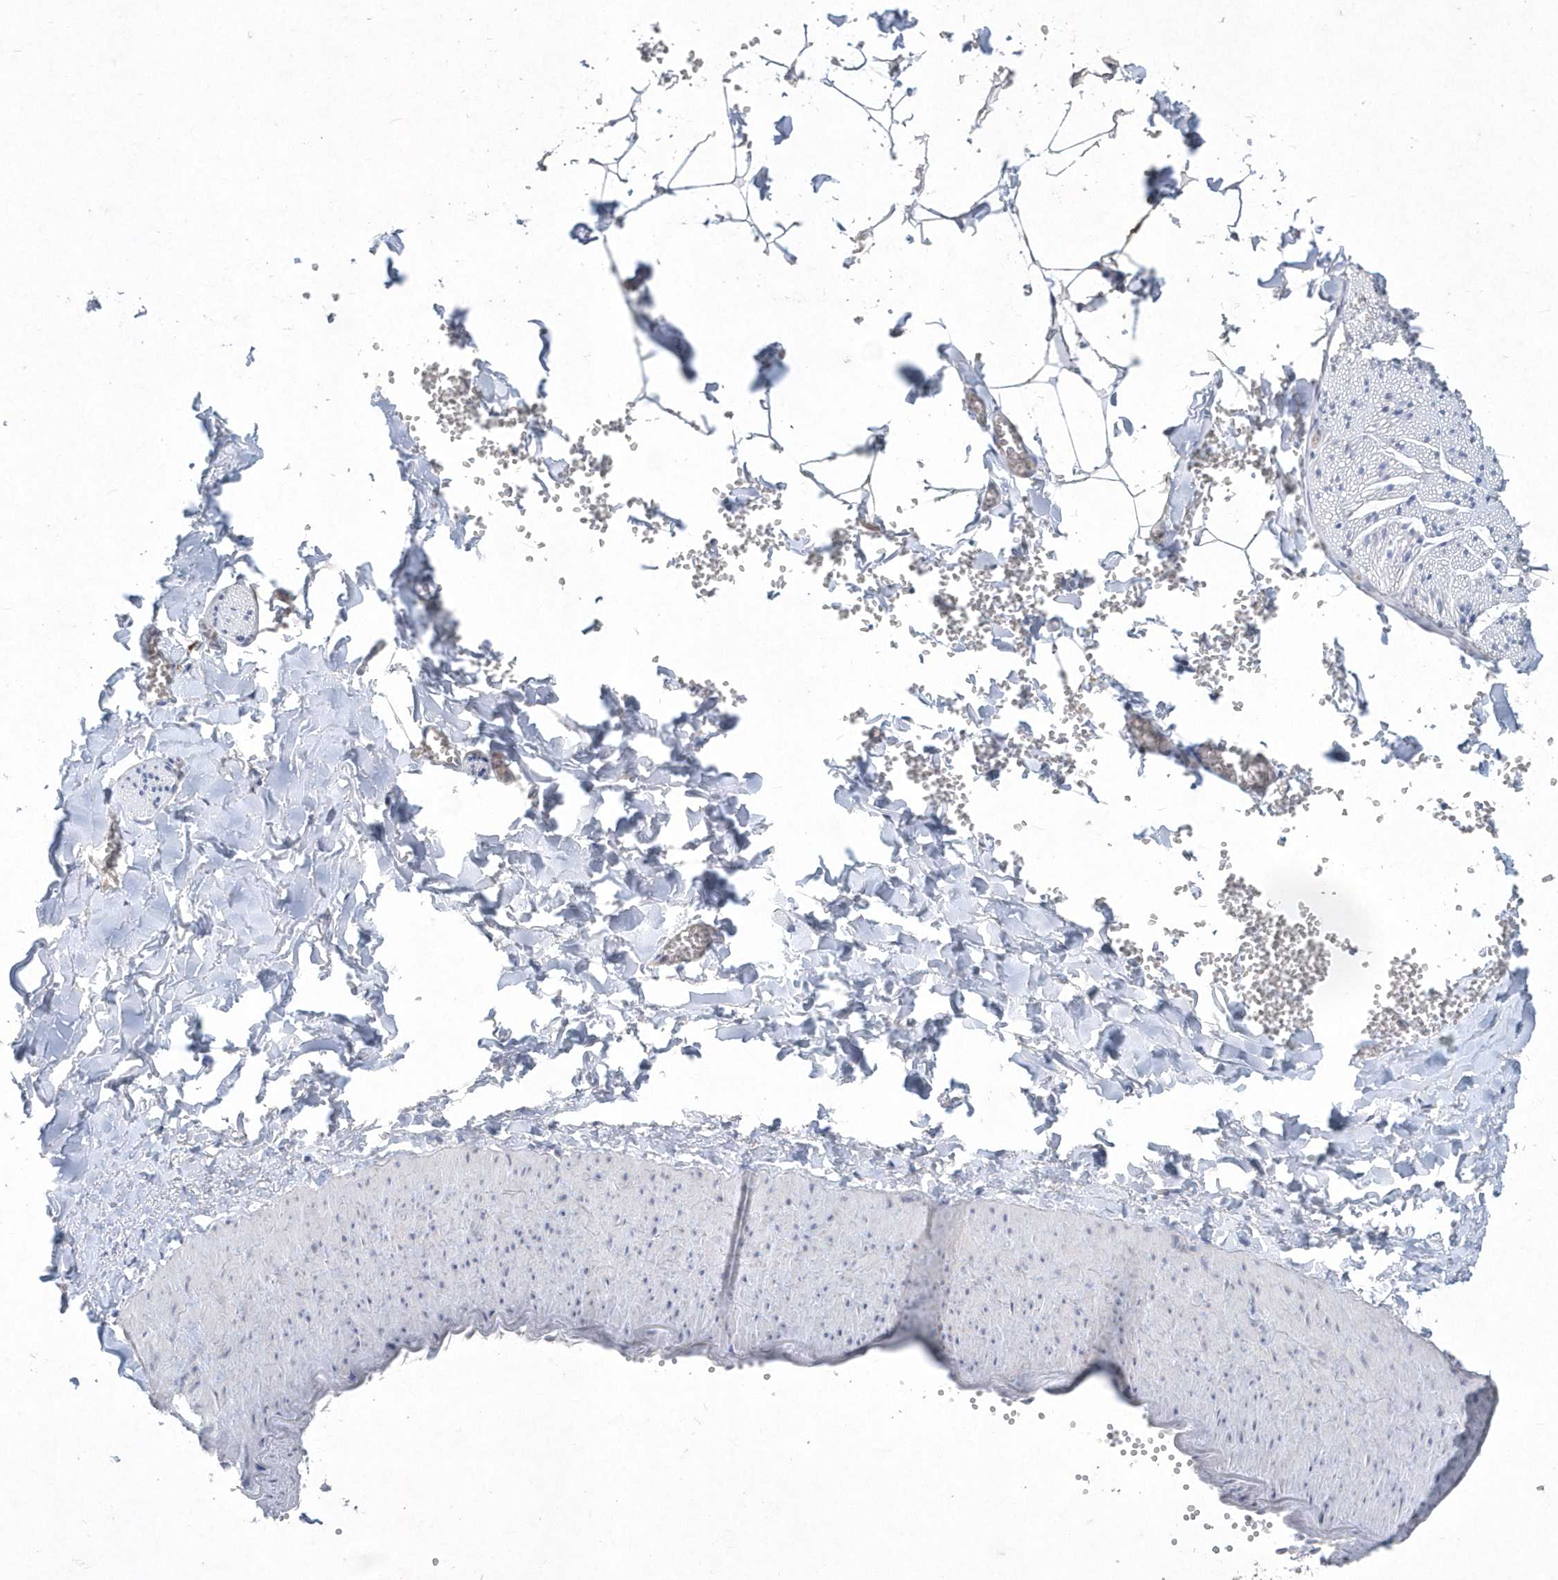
{"staining": {"intensity": "negative", "quantity": "none", "location": "none"}, "tissue": "adipose tissue", "cell_type": "Adipocytes", "image_type": "normal", "snomed": [{"axis": "morphology", "description": "Normal tissue, NOS"}, {"axis": "topography", "description": "Gallbladder"}, {"axis": "topography", "description": "Peripheral nerve tissue"}], "caption": "Immunohistochemical staining of normal human adipose tissue exhibits no significant staining in adipocytes. (DAB immunohistochemistry, high magnification).", "gene": "DGAT1", "patient": {"sex": "male", "age": 38}}